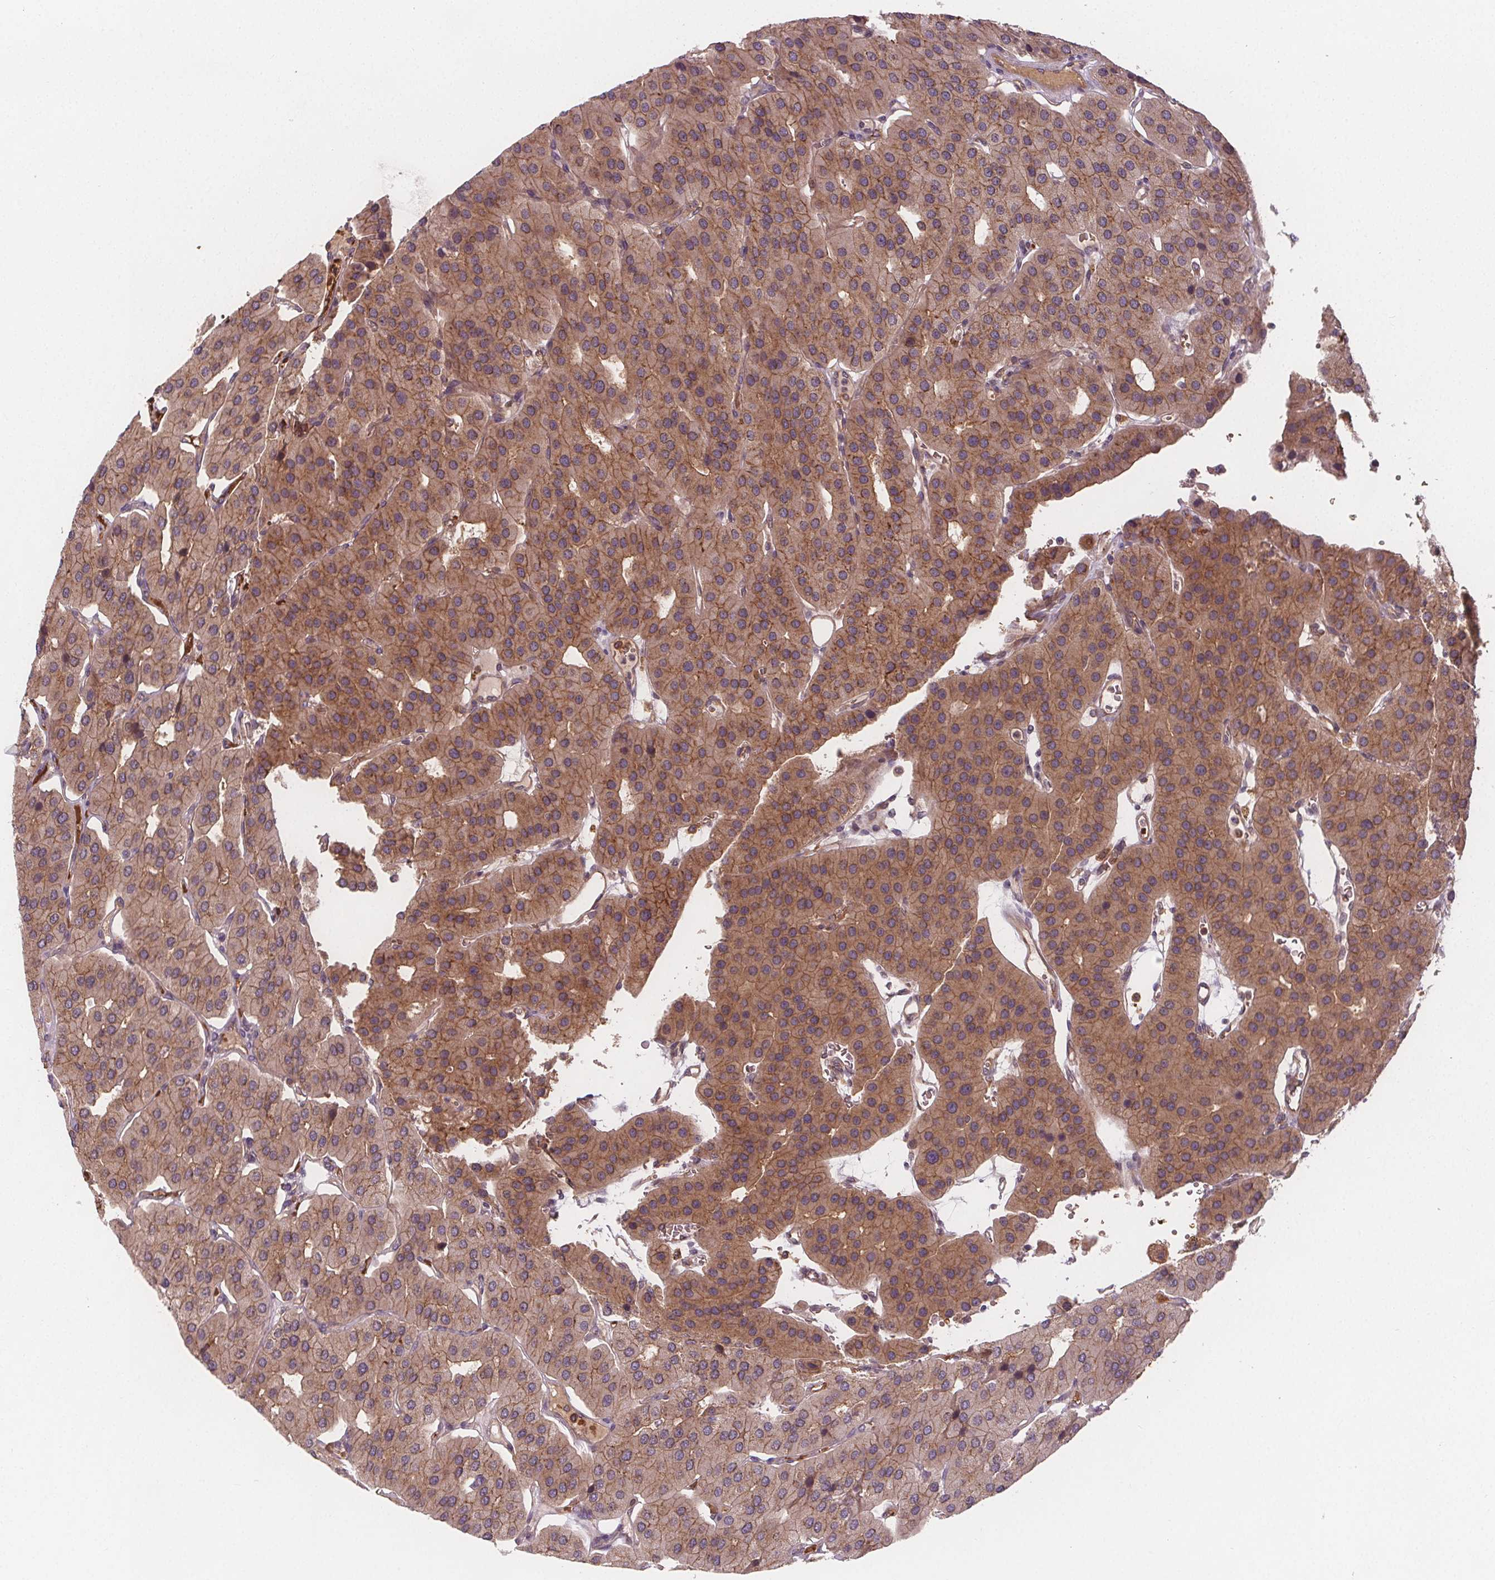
{"staining": {"intensity": "moderate", "quantity": "25%-75%", "location": "cytoplasmic/membranous"}, "tissue": "parathyroid gland", "cell_type": "Glandular cells", "image_type": "normal", "snomed": [{"axis": "morphology", "description": "Normal tissue, NOS"}, {"axis": "morphology", "description": "Adenoma, NOS"}, {"axis": "topography", "description": "Parathyroid gland"}], "caption": "Benign parathyroid gland was stained to show a protein in brown. There is medium levels of moderate cytoplasmic/membranous positivity in about 25%-75% of glandular cells.", "gene": "EIF3D", "patient": {"sex": "female", "age": 86}}